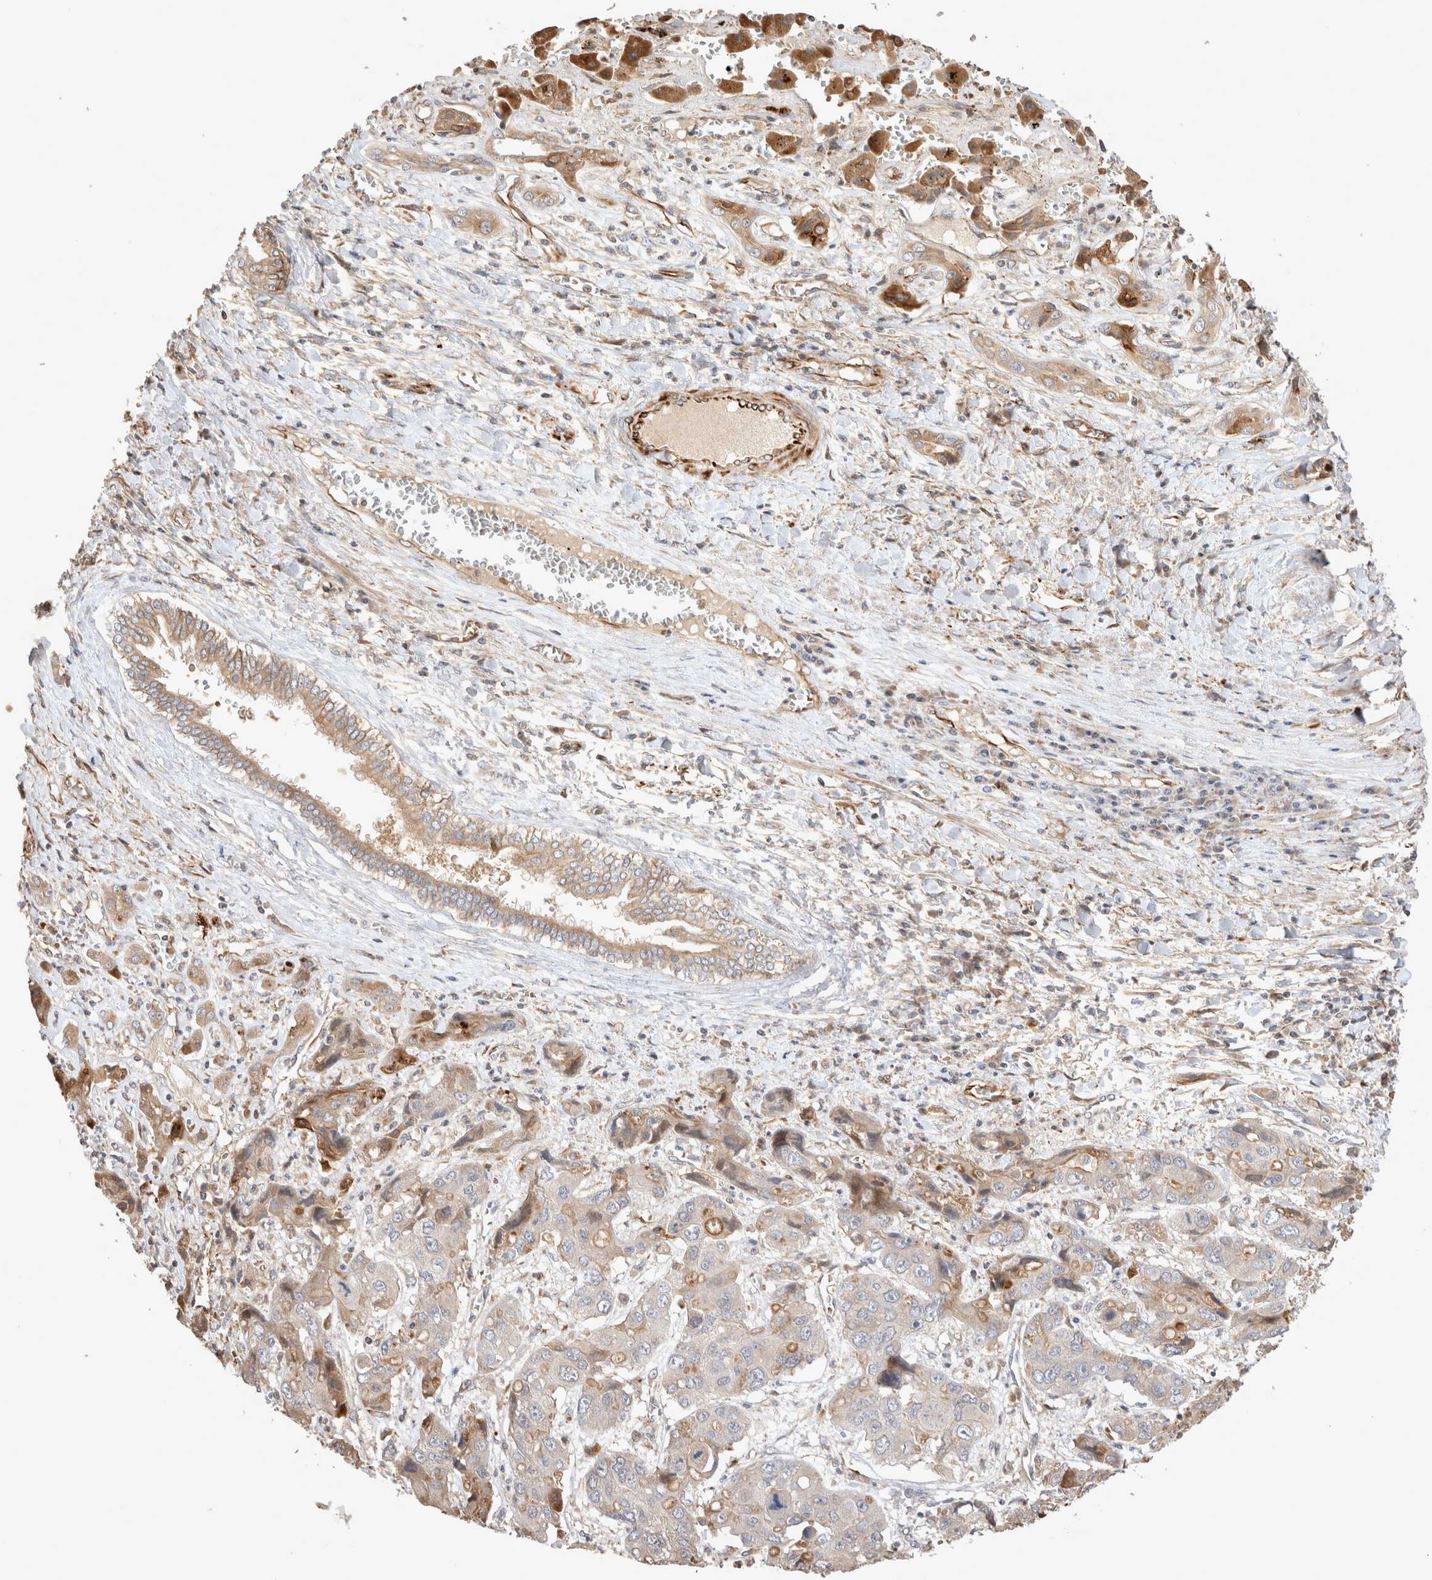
{"staining": {"intensity": "moderate", "quantity": "<25%", "location": "cytoplasmic/membranous"}, "tissue": "liver cancer", "cell_type": "Tumor cells", "image_type": "cancer", "snomed": [{"axis": "morphology", "description": "Cholangiocarcinoma"}, {"axis": "topography", "description": "Liver"}], "caption": "This micrograph reveals immunohistochemistry (IHC) staining of human liver cholangiocarcinoma, with low moderate cytoplasmic/membranous expression in approximately <25% of tumor cells.", "gene": "NMU", "patient": {"sex": "male", "age": 67}}